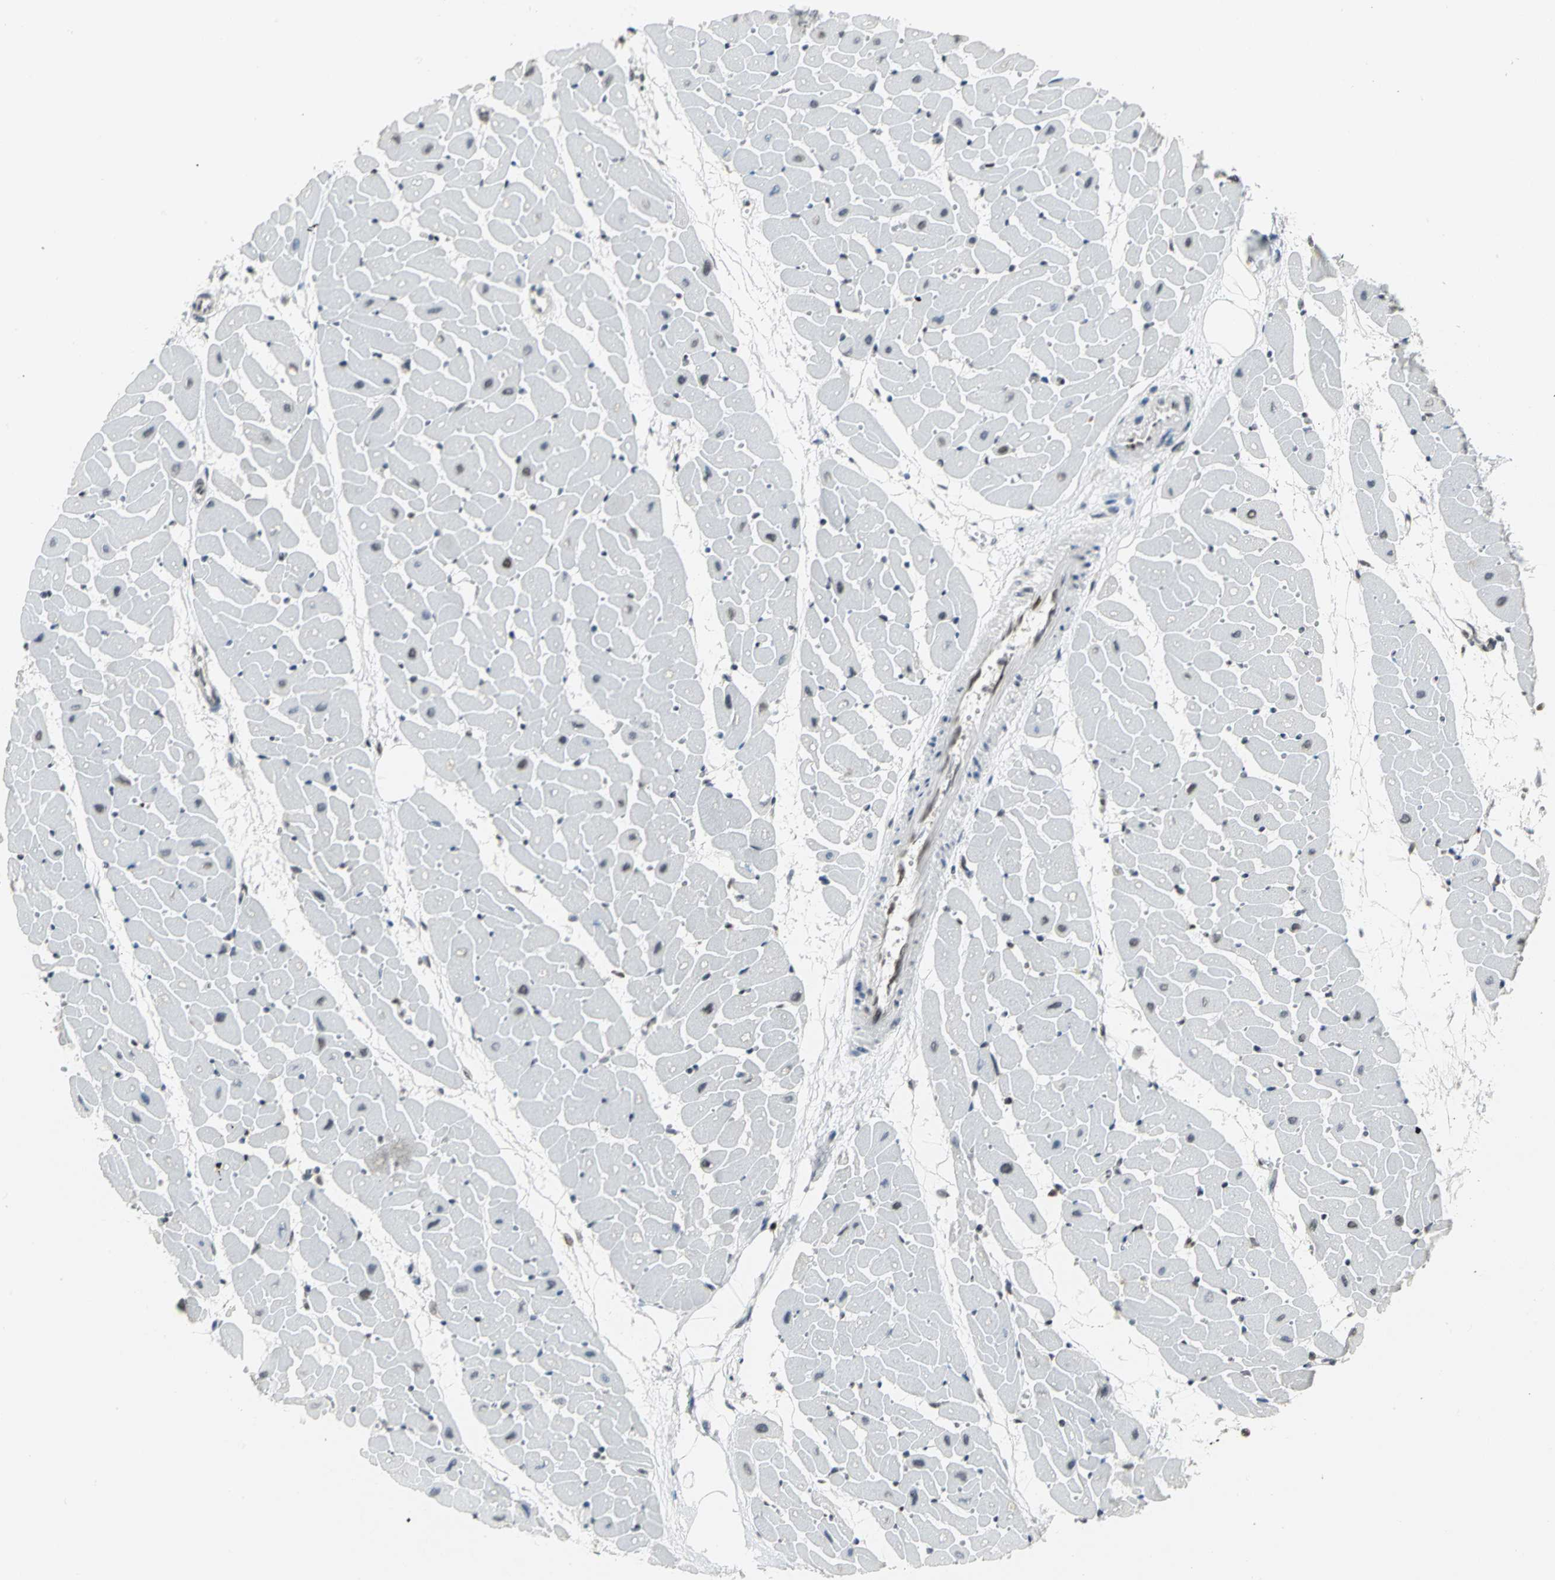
{"staining": {"intensity": "negative", "quantity": "none", "location": "none"}, "tissue": "heart muscle", "cell_type": "Cardiomyocytes", "image_type": "normal", "snomed": [{"axis": "morphology", "description": "Normal tissue, NOS"}, {"axis": "topography", "description": "Heart"}], "caption": "There is no significant expression in cardiomyocytes of heart muscle. (Brightfield microscopy of DAB immunohistochemistry (IHC) at high magnification).", "gene": "HNRNPD", "patient": {"sex": "female", "age": 19}}